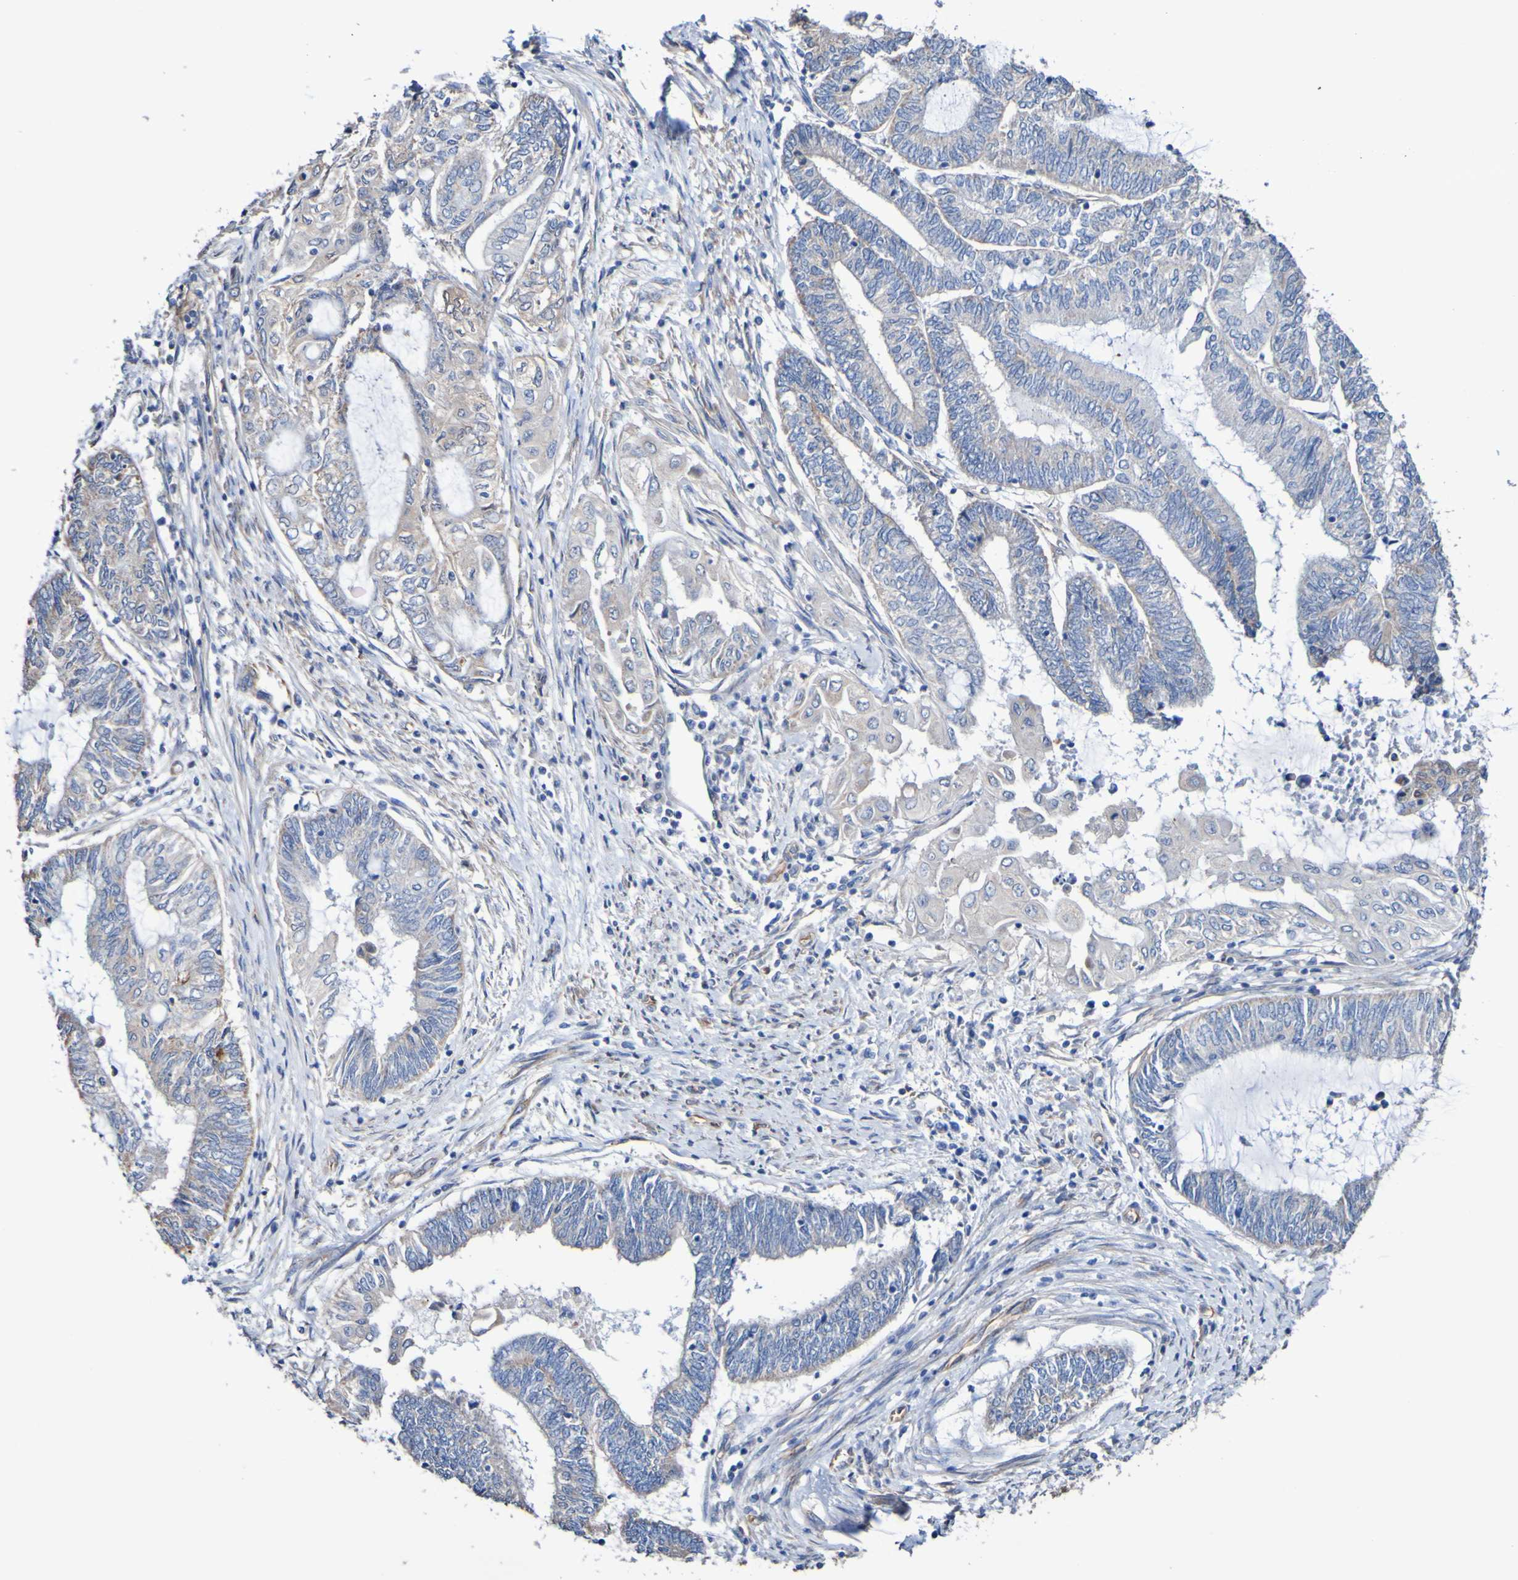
{"staining": {"intensity": "weak", "quantity": "<25%", "location": "cytoplasmic/membranous"}, "tissue": "endometrial cancer", "cell_type": "Tumor cells", "image_type": "cancer", "snomed": [{"axis": "morphology", "description": "Adenocarcinoma, NOS"}, {"axis": "topography", "description": "Uterus"}, {"axis": "topography", "description": "Endometrium"}], "caption": "Immunohistochemistry (IHC) of endometrial cancer (adenocarcinoma) exhibits no staining in tumor cells.", "gene": "ELMOD3", "patient": {"sex": "female", "age": 70}}